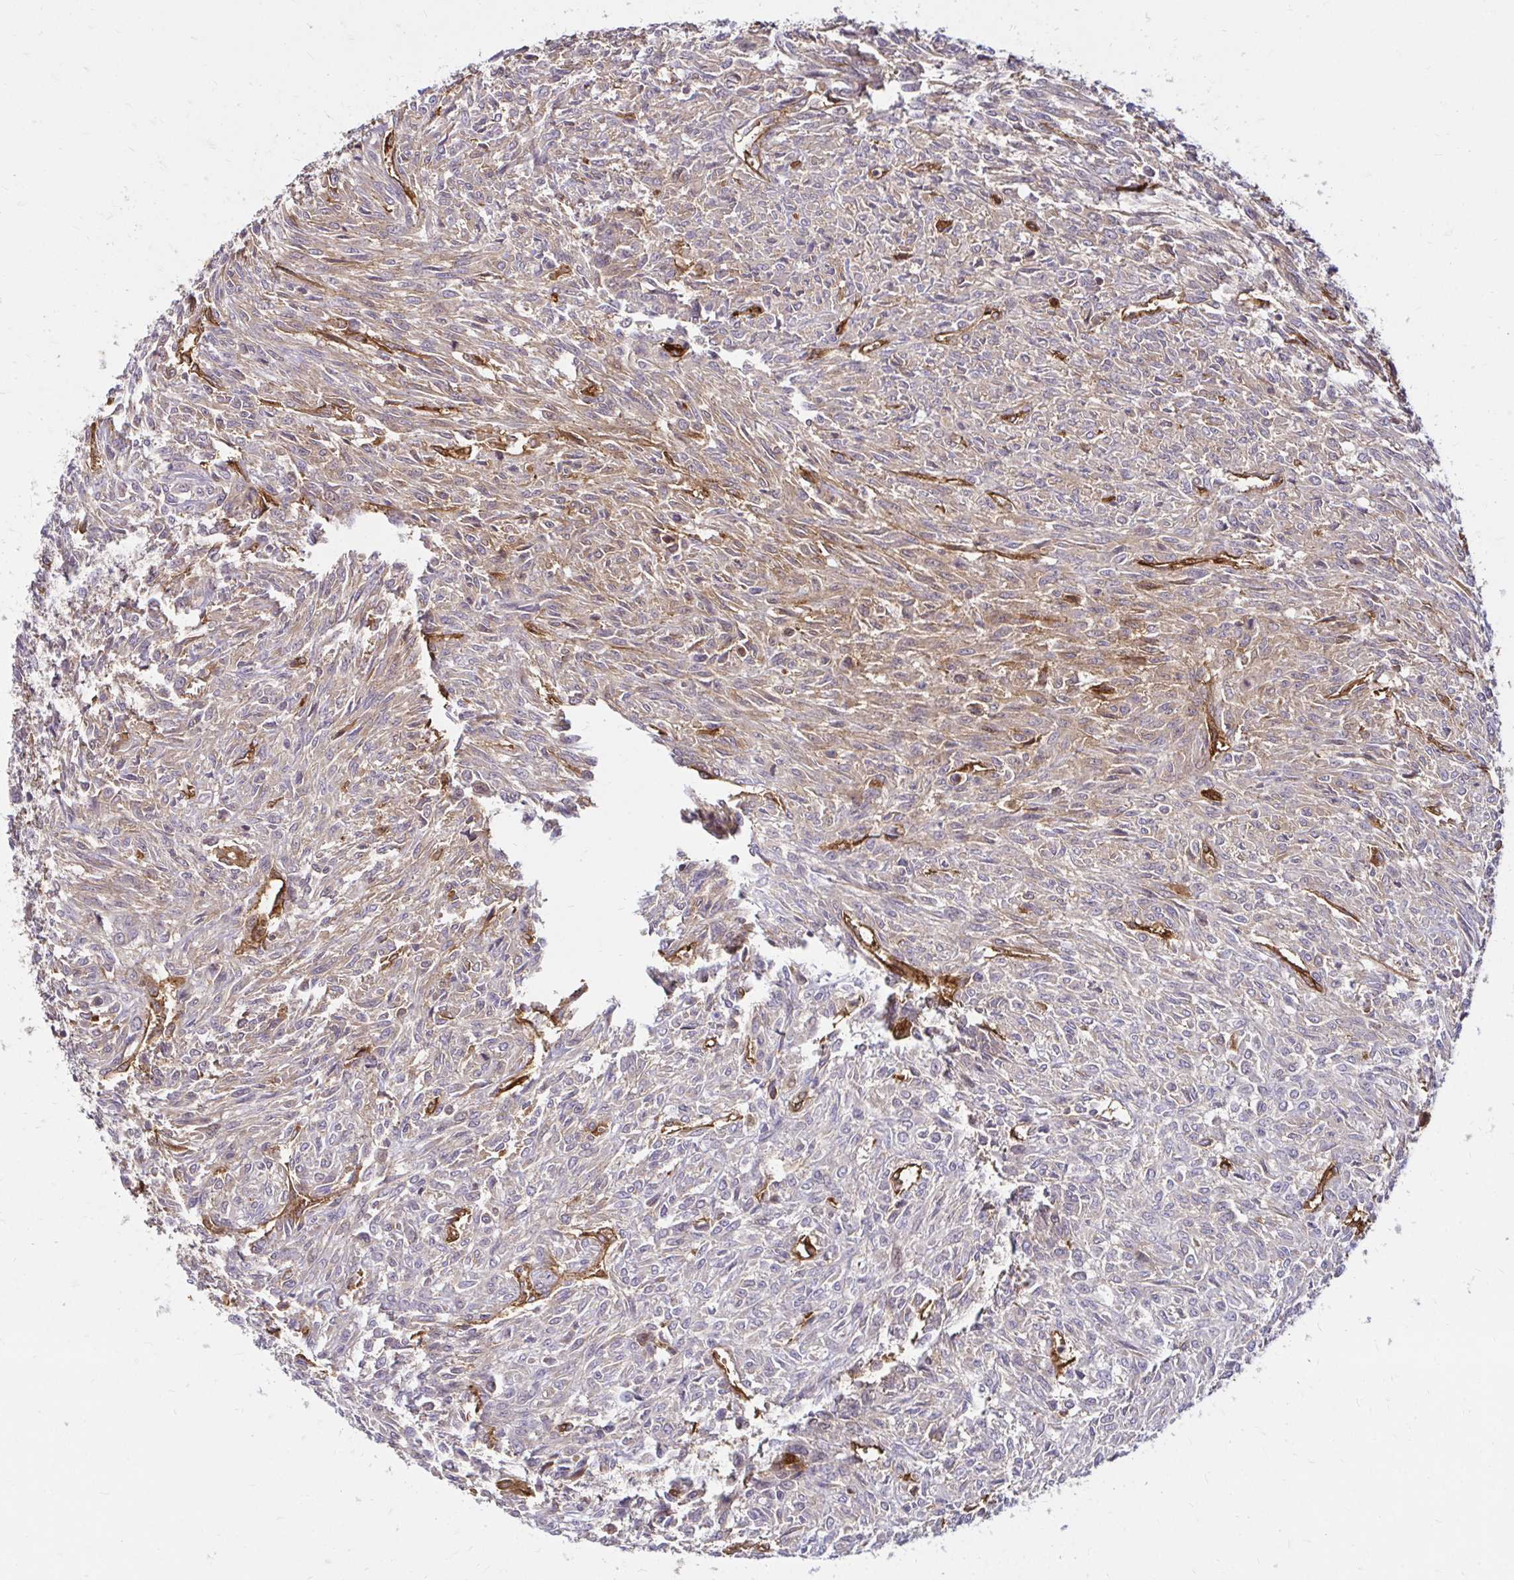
{"staining": {"intensity": "weak", "quantity": "<25%", "location": "cytoplasmic/membranous"}, "tissue": "renal cancer", "cell_type": "Tumor cells", "image_type": "cancer", "snomed": [{"axis": "morphology", "description": "Adenocarcinoma, NOS"}, {"axis": "topography", "description": "Kidney"}], "caption": "Tumor cells show no significant expression in renal cancer (adenocarcinoma).", "gene": "ITGA2", "patient": {"sex": "male", "age": 58}}